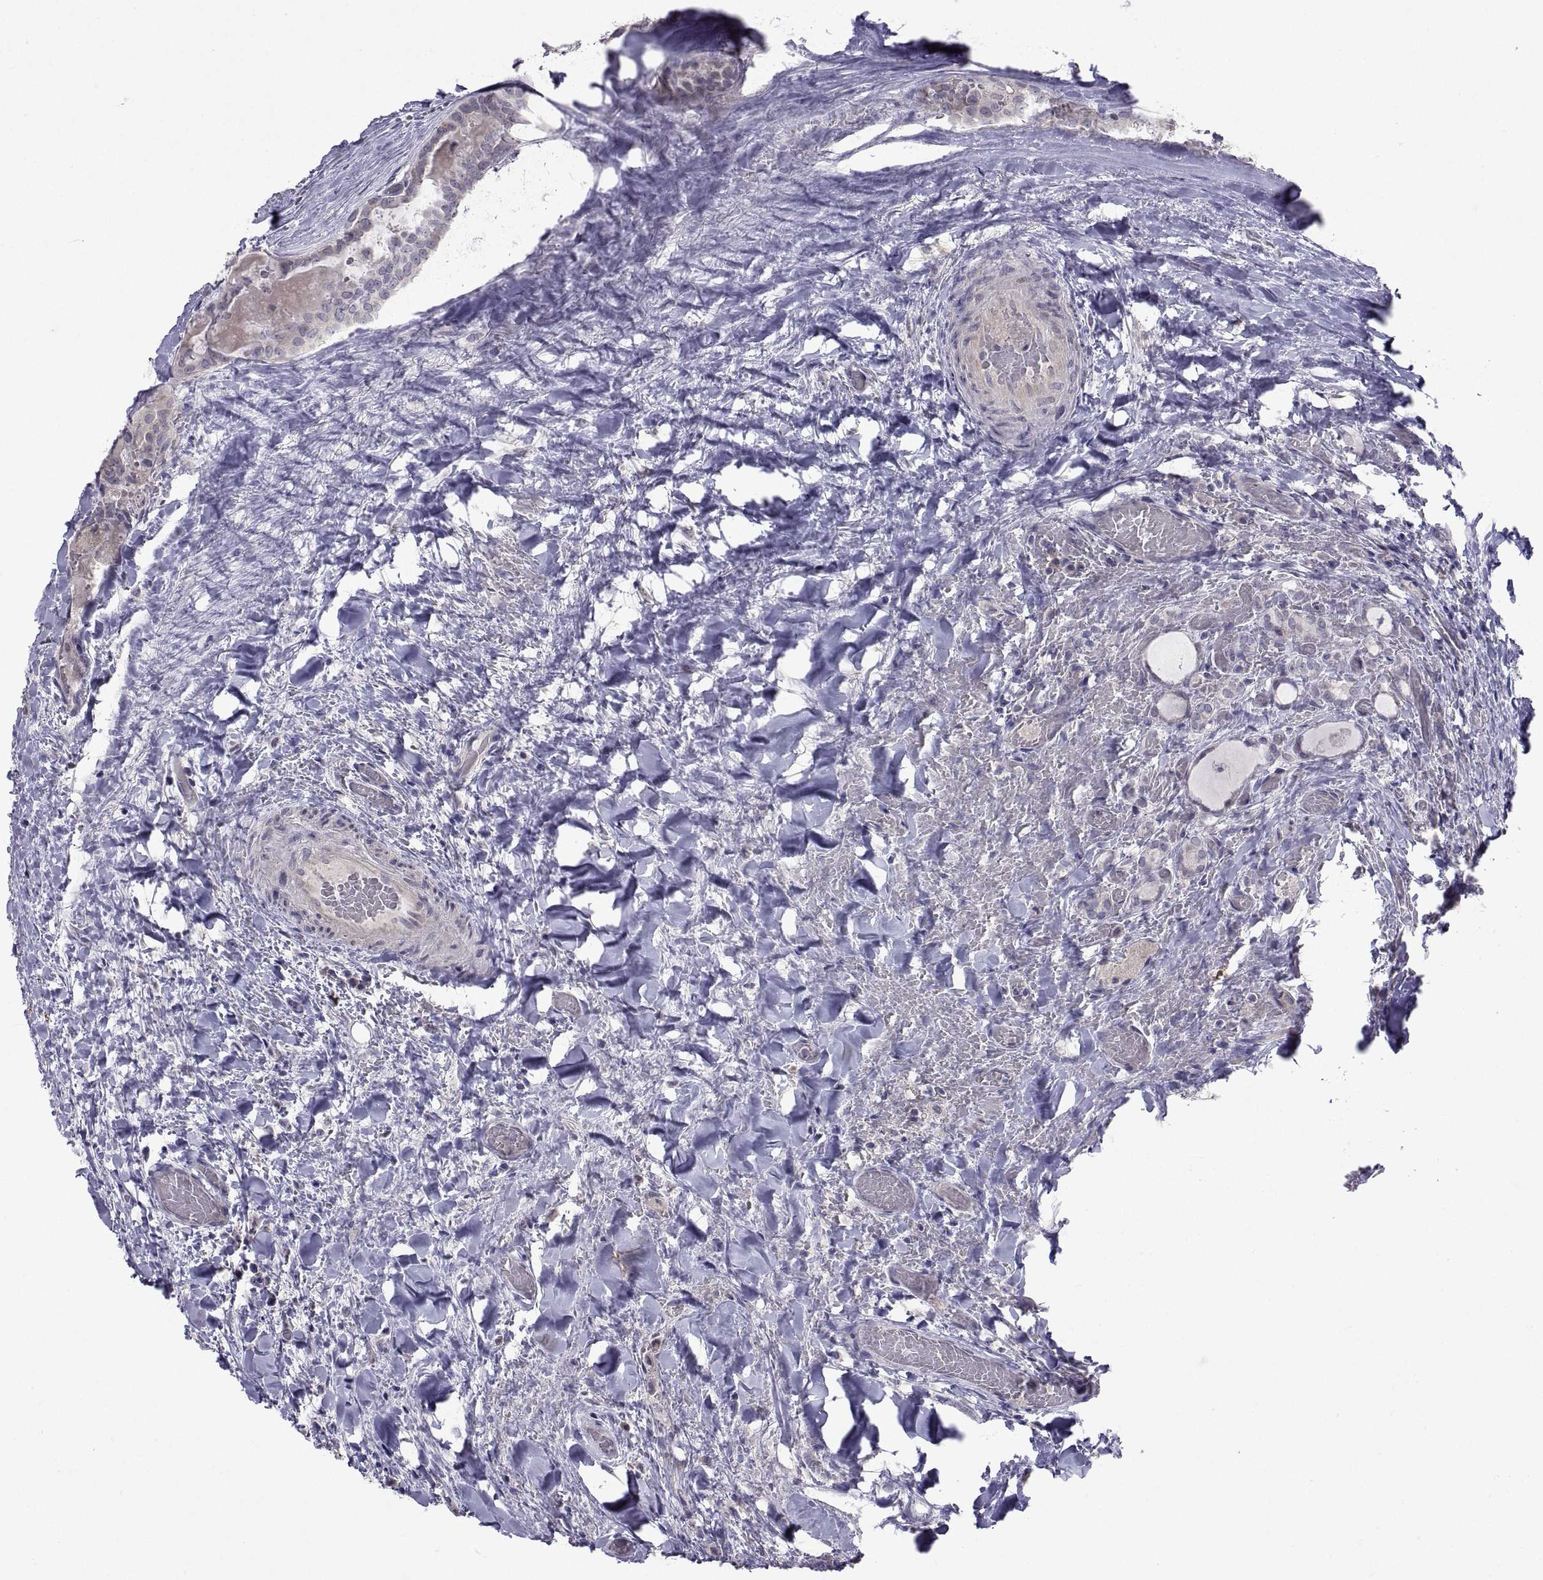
{"staining": {"intensity": "negative", "quantity": "none", "location": "none"}, "tissue": "thyroid cancer", "cell_type": "Tumor cells", "image_type": "cancer", "snomed": [{"axis": "morphology", "description": "Papillary adenocarcinoma, NOS"}, {"axis": "topography", "description": "Thyroid gland"}], "caption": "Tumor cells show no significant protein positivity in thyroid cancer.", "gene": "NPTX2", "patient": {"sex": "female", "age": 39}}